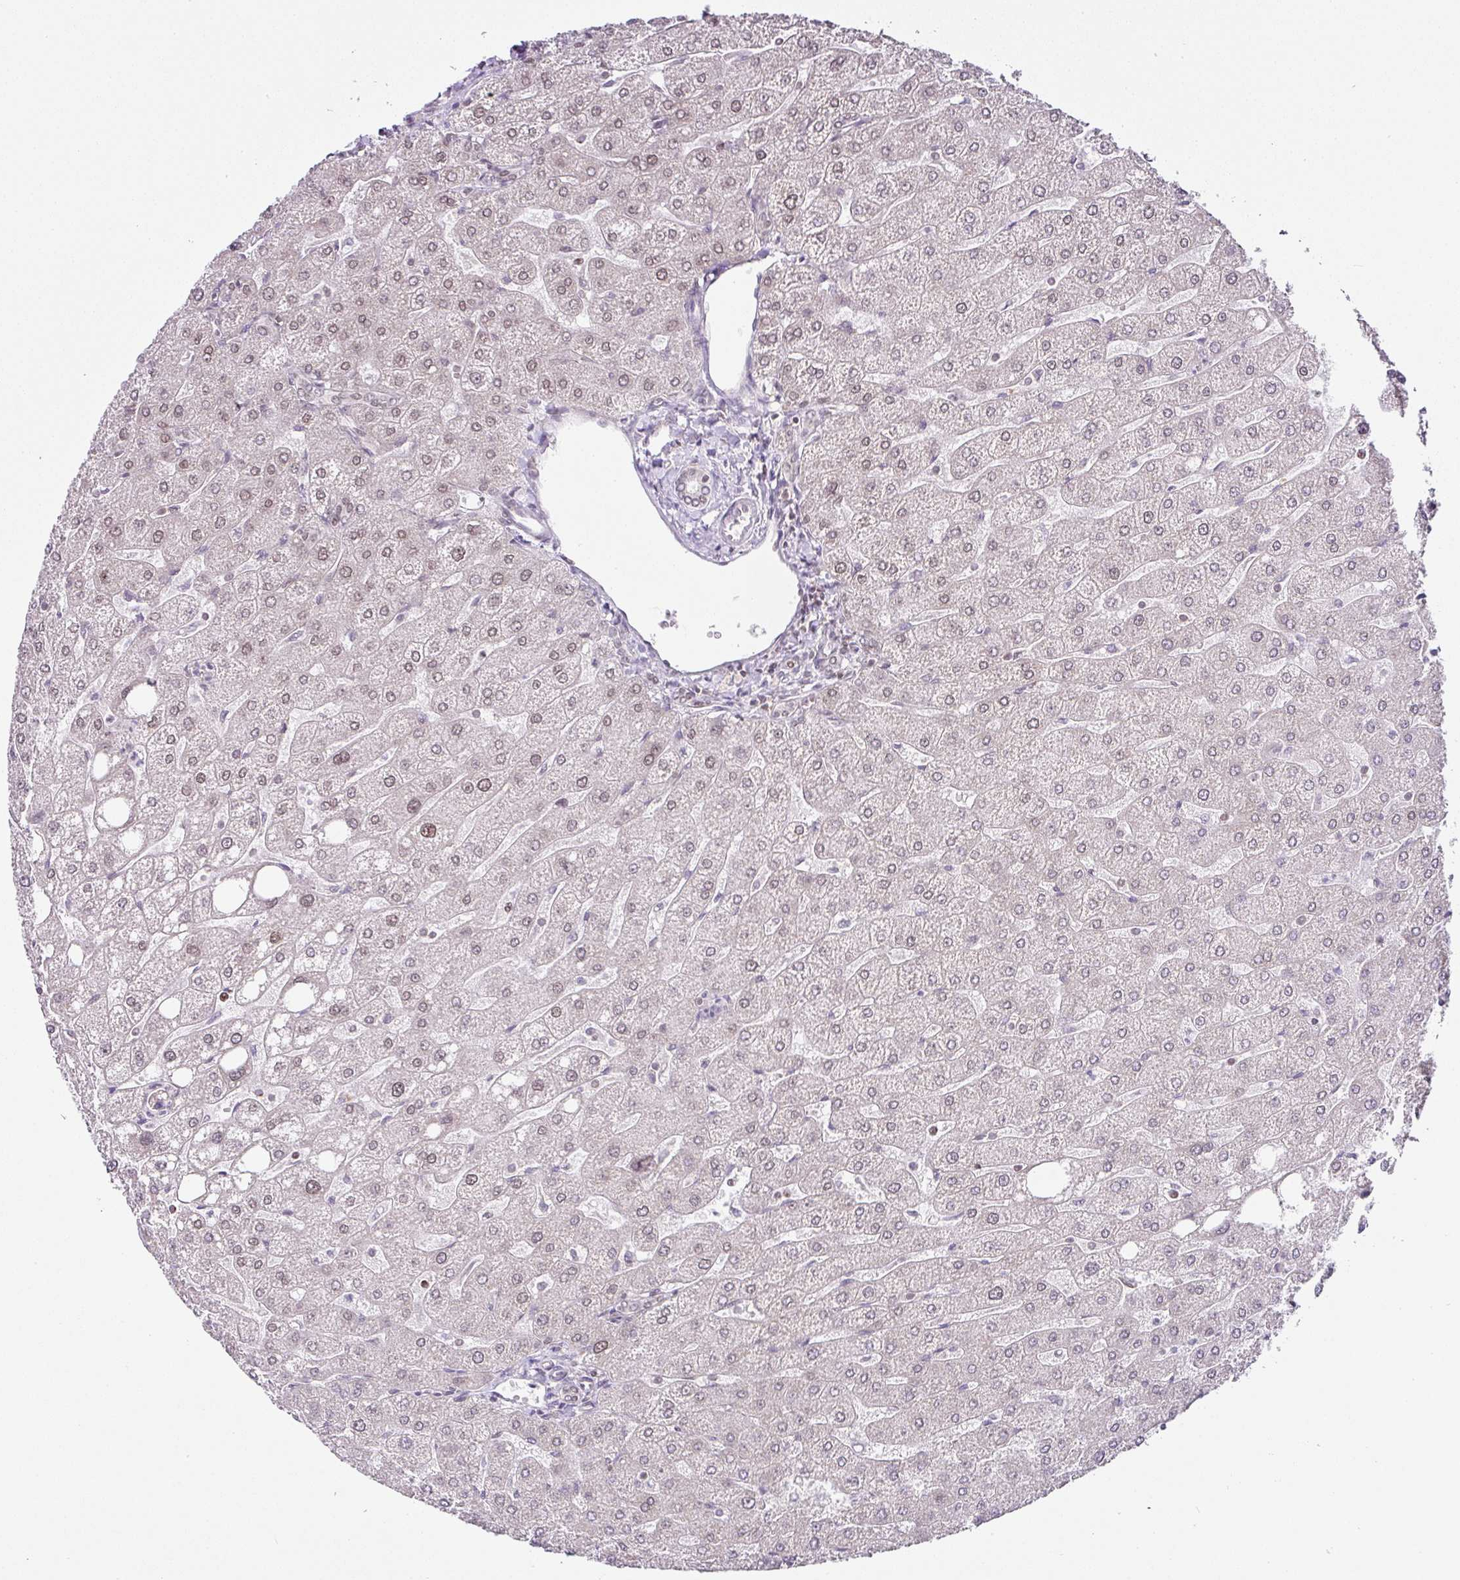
{"staining": {"intensity": "weak", "quantity": "<25%", "location": "nuclear"}, "tissue": "liver", "cell_type": "Cholangiocytes", "image_type": "normal", "snomed": [{"axis": "morphology", "description": "Normal tissue, NOS"}, {"axis": "topography", "description": "Liver"}], "caption": "The micrograph reveals no significant staining in cholangiocytes of liver. (DAB (3,3'-diaminobenzidine) IHC, high magnification).", "gene": "FAM32A", "patient": {"sex": "male", "age": 67}}